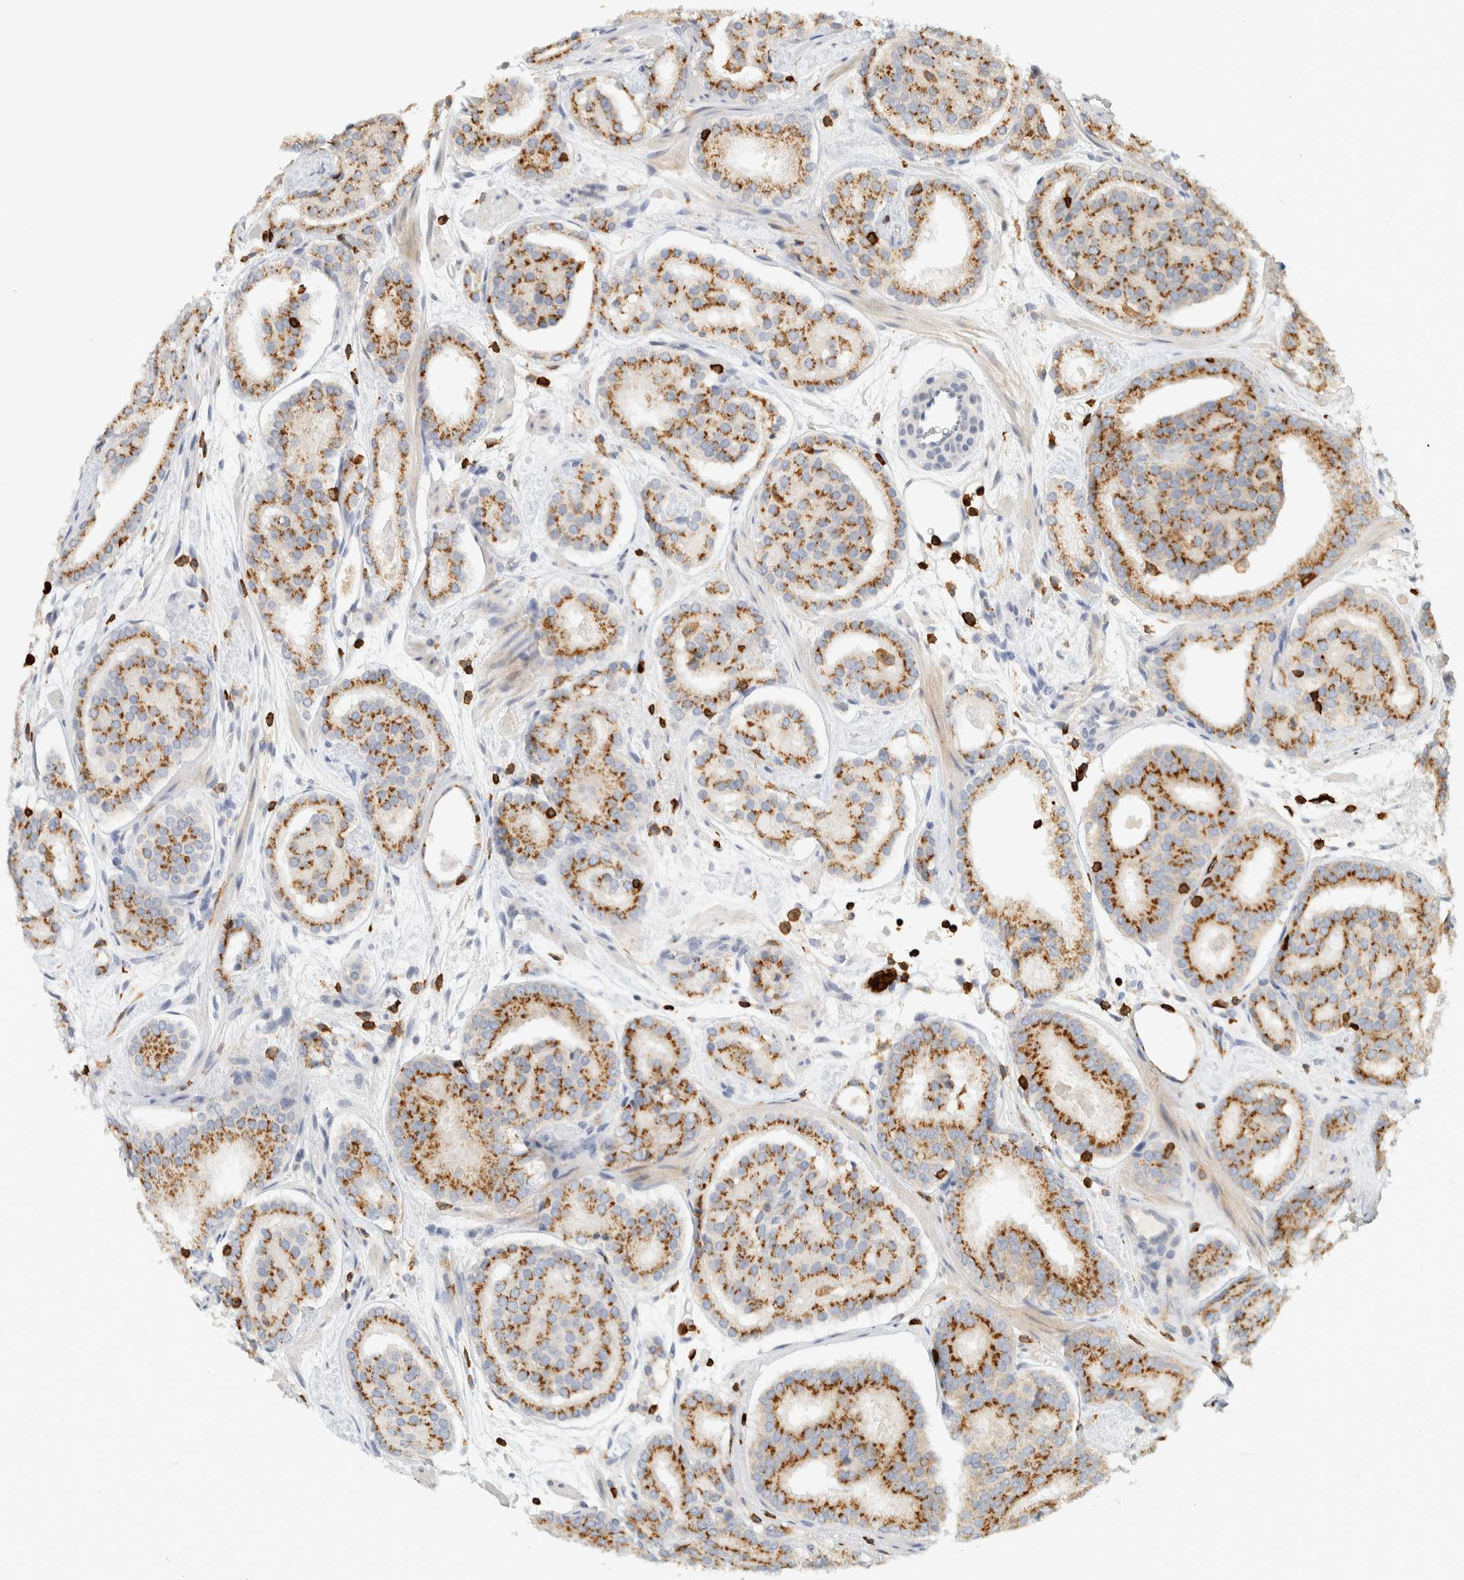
{"staining": {"intensity": "strong", "quantity": ">75%", "location": "cytoplasmic/membranous"}, "tissue": "prostate cancer", "cell_type": "Tumor cells", "image_type": "cancer", "snomed": [{"axis": "morphology", "description": "Adenocarcinoma, Low grade"}, {"axis": "topography", "description": "Prostate"}], "caption": "A high-resolution photomicrograph shows immunohistochemistry (IHC) staining of prostate cancer, which demonstrates strong cytoplasmic/membranous expression in about >75% of tumor cells.", "gene": "RUNDC1", "patient": {"sex": "male", "age": 69}}